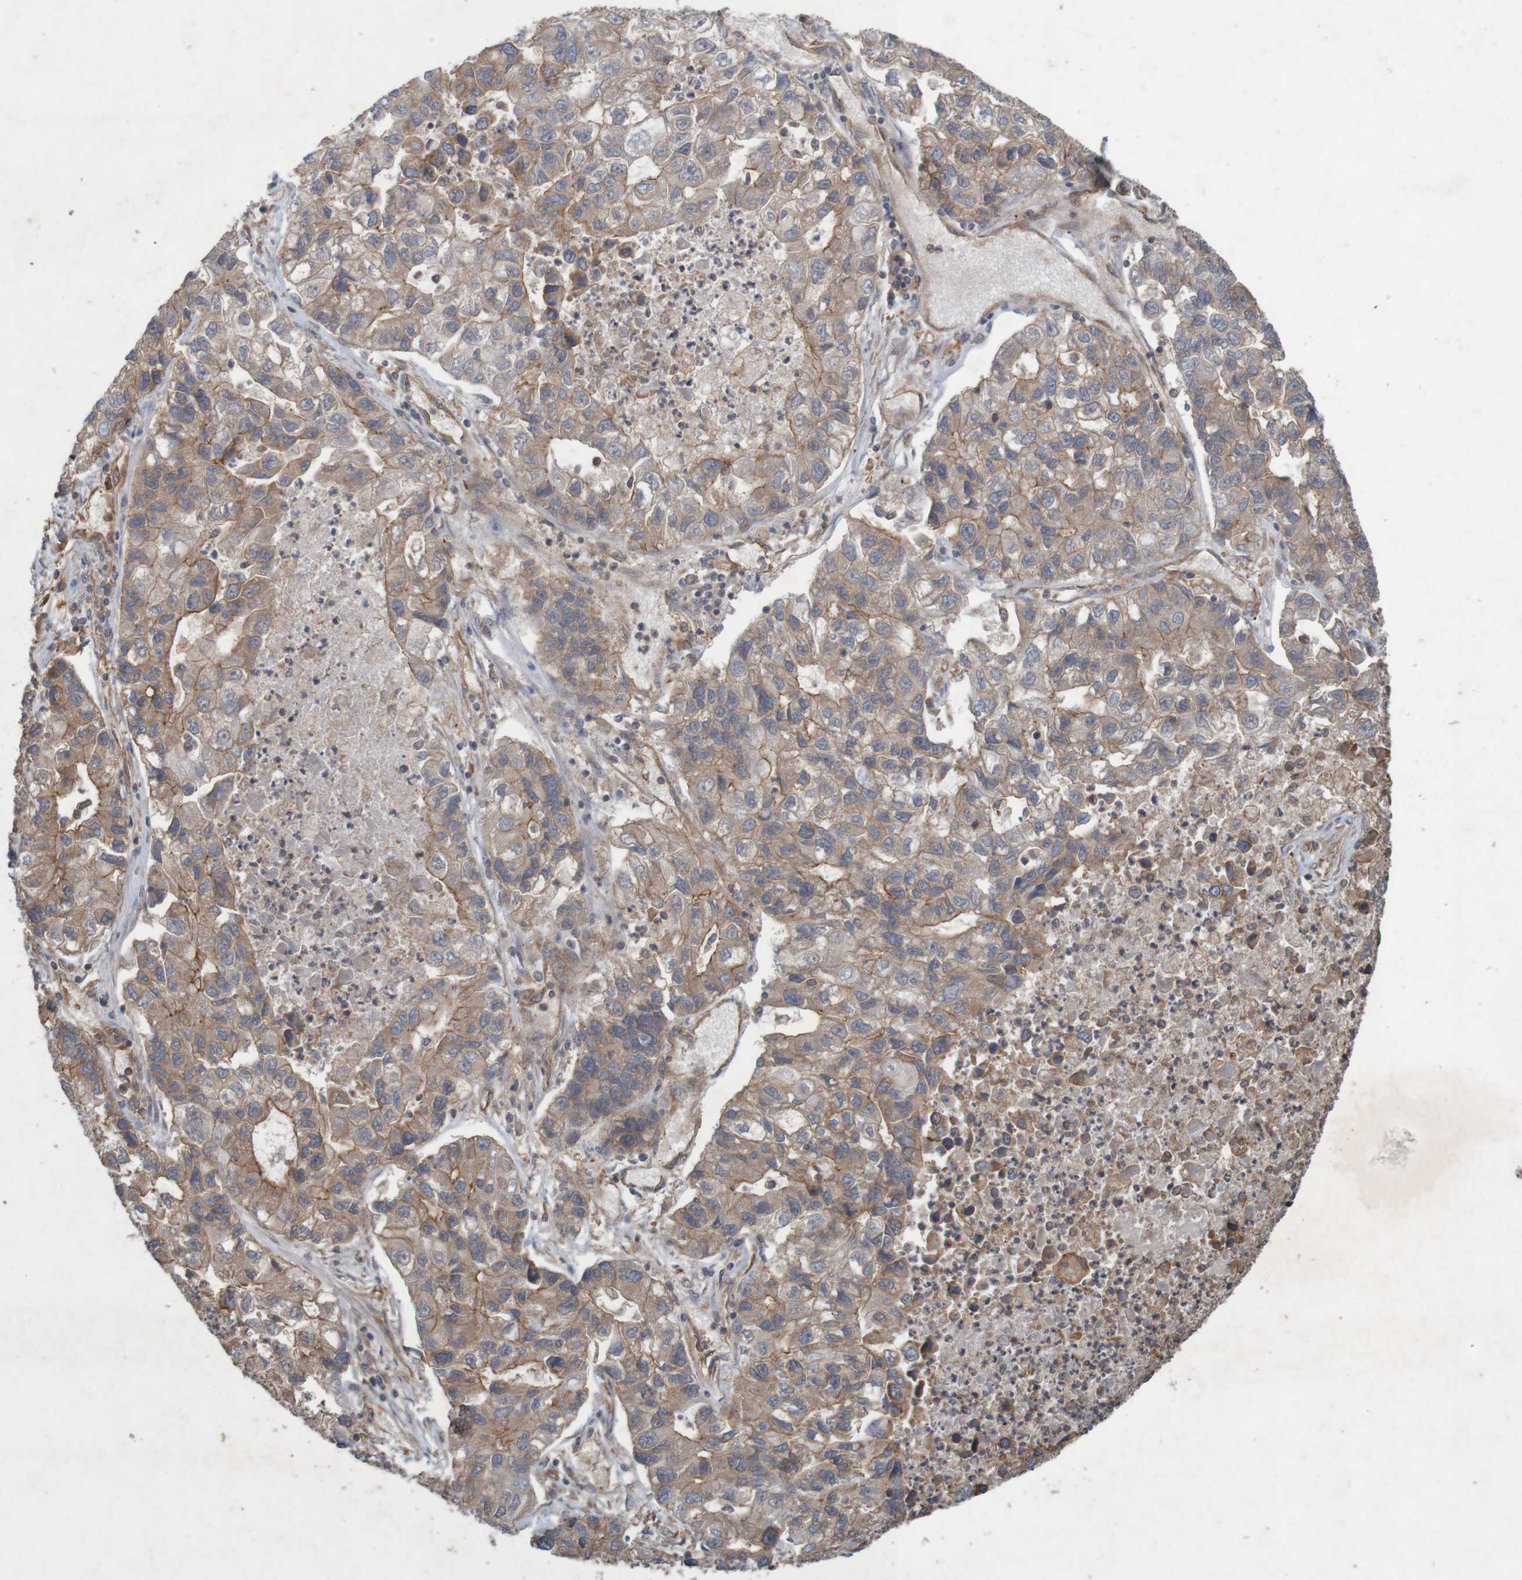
{"staining": {"intensity": "weak", "quantity": ">75%", "location": "cytoplasmic/membranous"}, "tissue": "lung cancer", "cell_type": "Tumor cells", "image_type": "cancer", "snomed": [{"axis": "morphology", "description": "Adenocarcinoma, NOS"}, {"axis": "topography", "description": "Lung"}], "caption": "Brown immunohistochemical staining in adenocarcinoma (lung) exhibits weak cytoplasmic/membranous staining in about >75% of tumor cells. Immunohistochemistry (ihc) stains the protein of interest in brown and the nuclei are stained blue.", "gene": "ARHGEF11", "patient": {"sex": "female", "age": 51}}